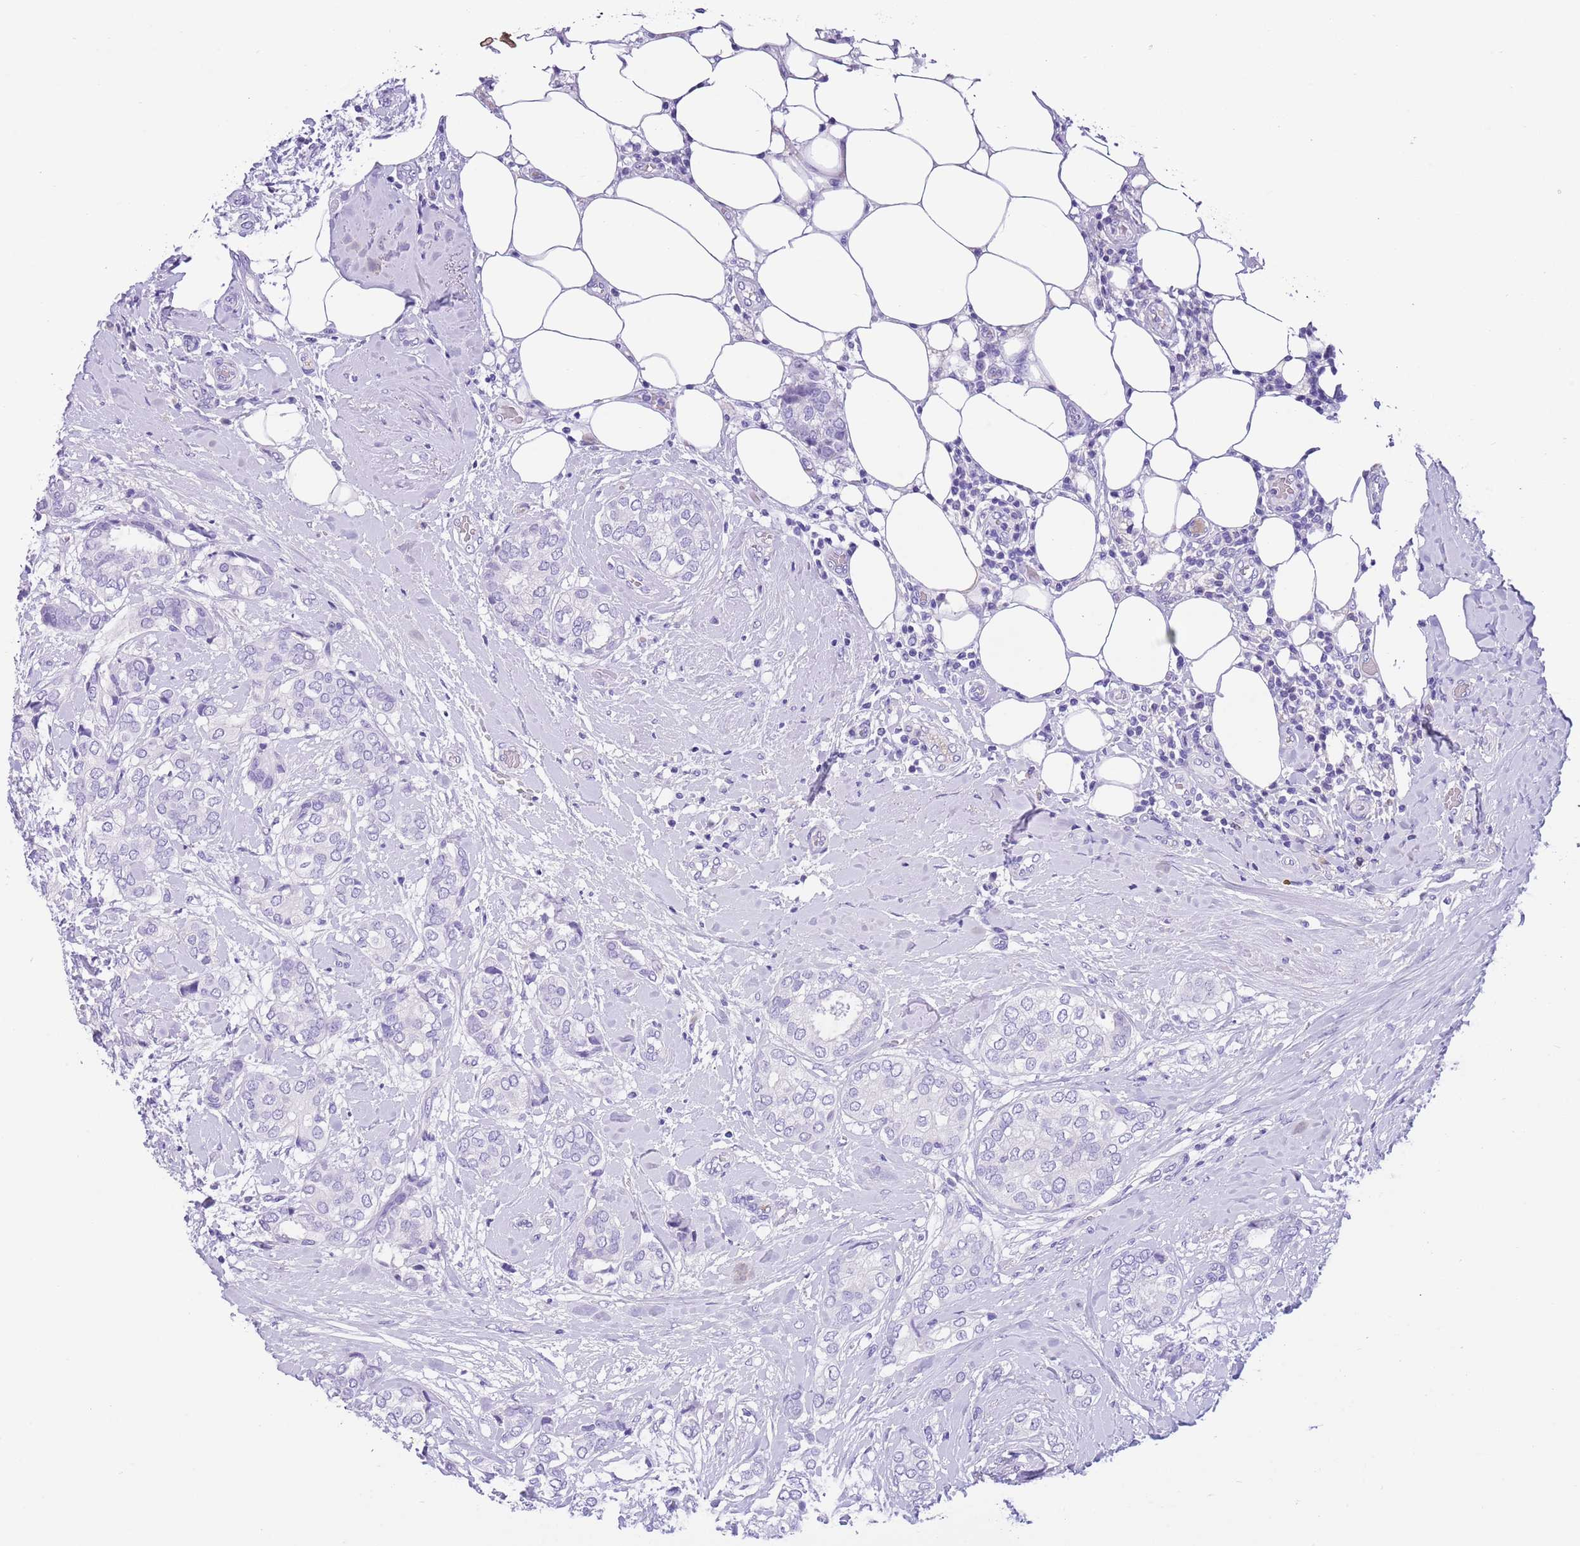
{"staining": {"intensity": "negative", "quantity": "none", "location": "none"}, "tissue": "breast cancer", "cell_type": "Tumor cells", "image_type": "cancer", "snomed": [{"axis": "morphology", "description": "Duct carcinoma"}, {"axis": "topography", "description": "Breast"}], "caption": "This is an immunohistochemistry (IHC) image of invasive ductal carcinoma (breast). There is no expression in tumor cells.", "gene": "TBC1D10B", "patient": {"sex": "female", "age": 73}}